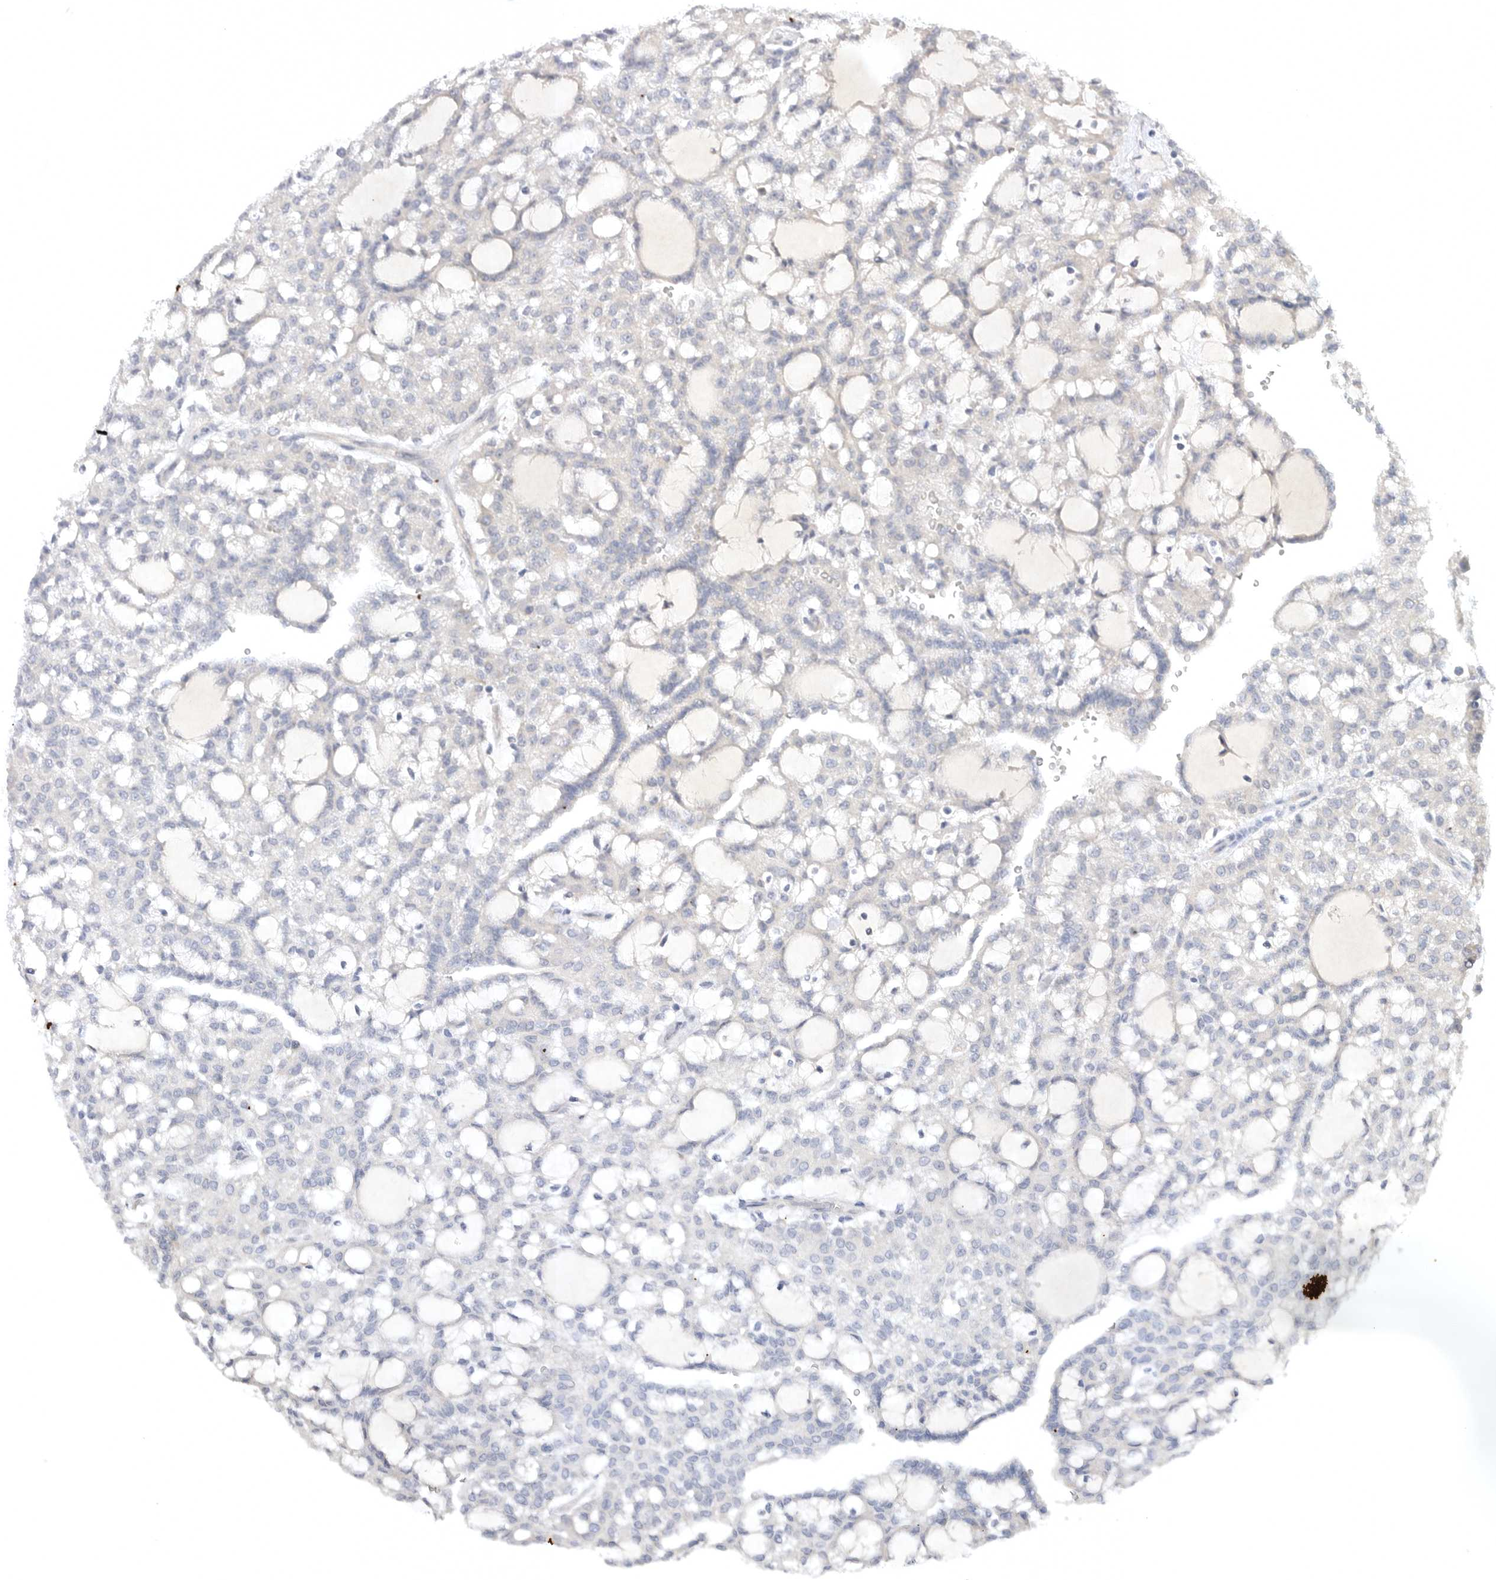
{"staining": {"intensity": "negative", "quantity": "none", "location": "none"}, "tissue": "renal cancer", "cell_type": "Tumor cells", "image_type": "cancer", "snomed": [{"axis": "morphology", "description": "Adenocarcinoma, NOS"}, {"axis": "topography", "description": "Kidney"}], "caption": "Tumor cells show no significant protein positivity in renal cancer (adenocarcinoma). The staining is performed using DAB (3,3'-diaminobenzidine) brown chromogen with nuclei counter-stained in using hematoxylin.", "gene": "PTPDC1", "patient": {"sex": "male", "age": 63}}